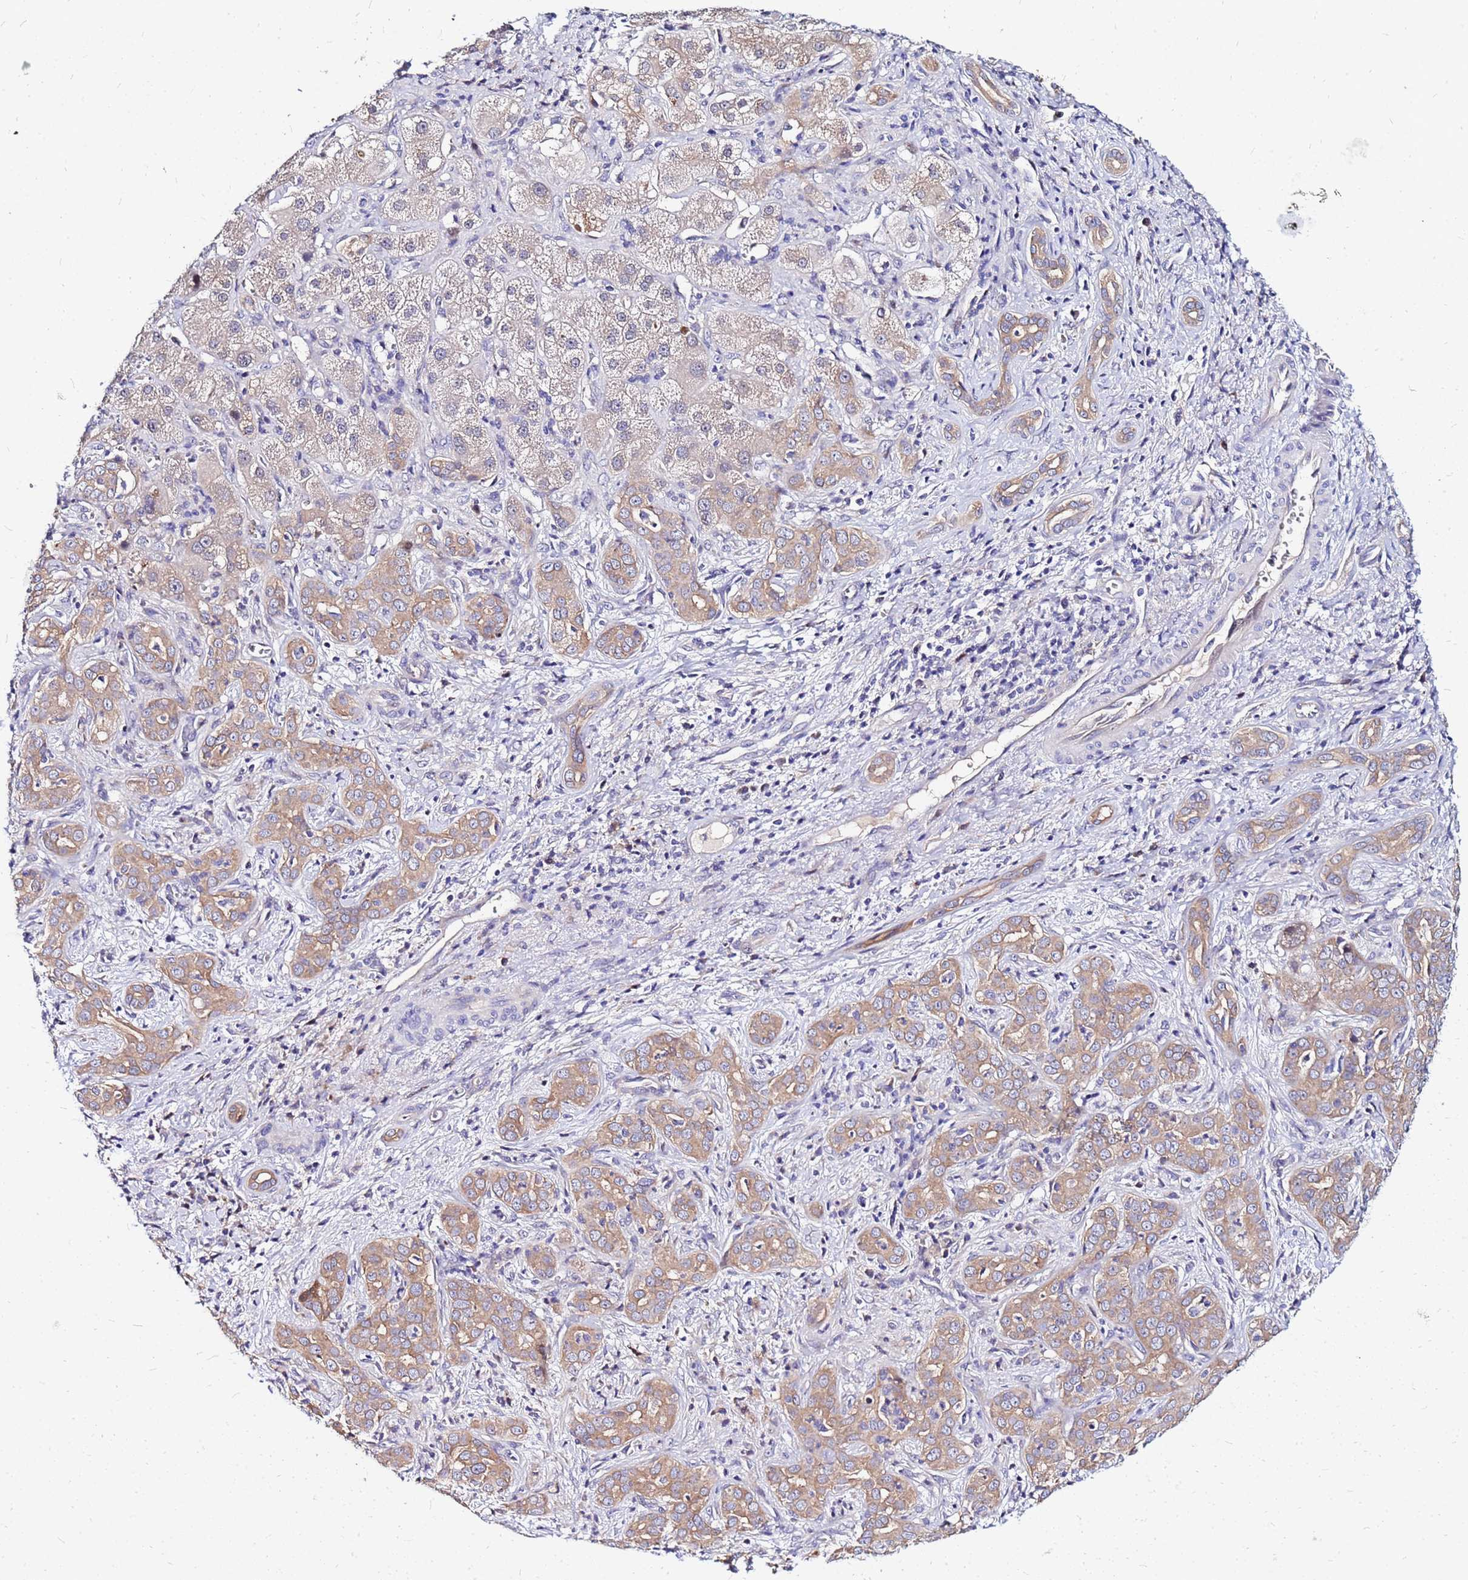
{"staining": {"intensity": "moderate", "quantity": ">75%", "location": "cytoplasmic/membranous"}, "tissue": "liver cancer", "cell_type": "Tumor cells", "image_type": "cancer", "snomed": [{"axis": "morphology", "description": "Carcinoma, Hepatocellular, NOS"}, {"axis": "topography", "description": "Liver"}], "caption": "Liver cancer (hepatocellular carcinoma) stained with immunohistochemistry (IHC) demonstrates moderate cytoplasmic/membranous staining in approximately >75% of tumor cells. The staining was performed using DAB (3,3'-diaminobenzidine) to visualize the protein expression in brown, while the nuclei were stained in blue with hematoxylin (Magnification: 20x).", "gene": "ARHGEF5", "patient": {"sex": "female", "age": 43}}